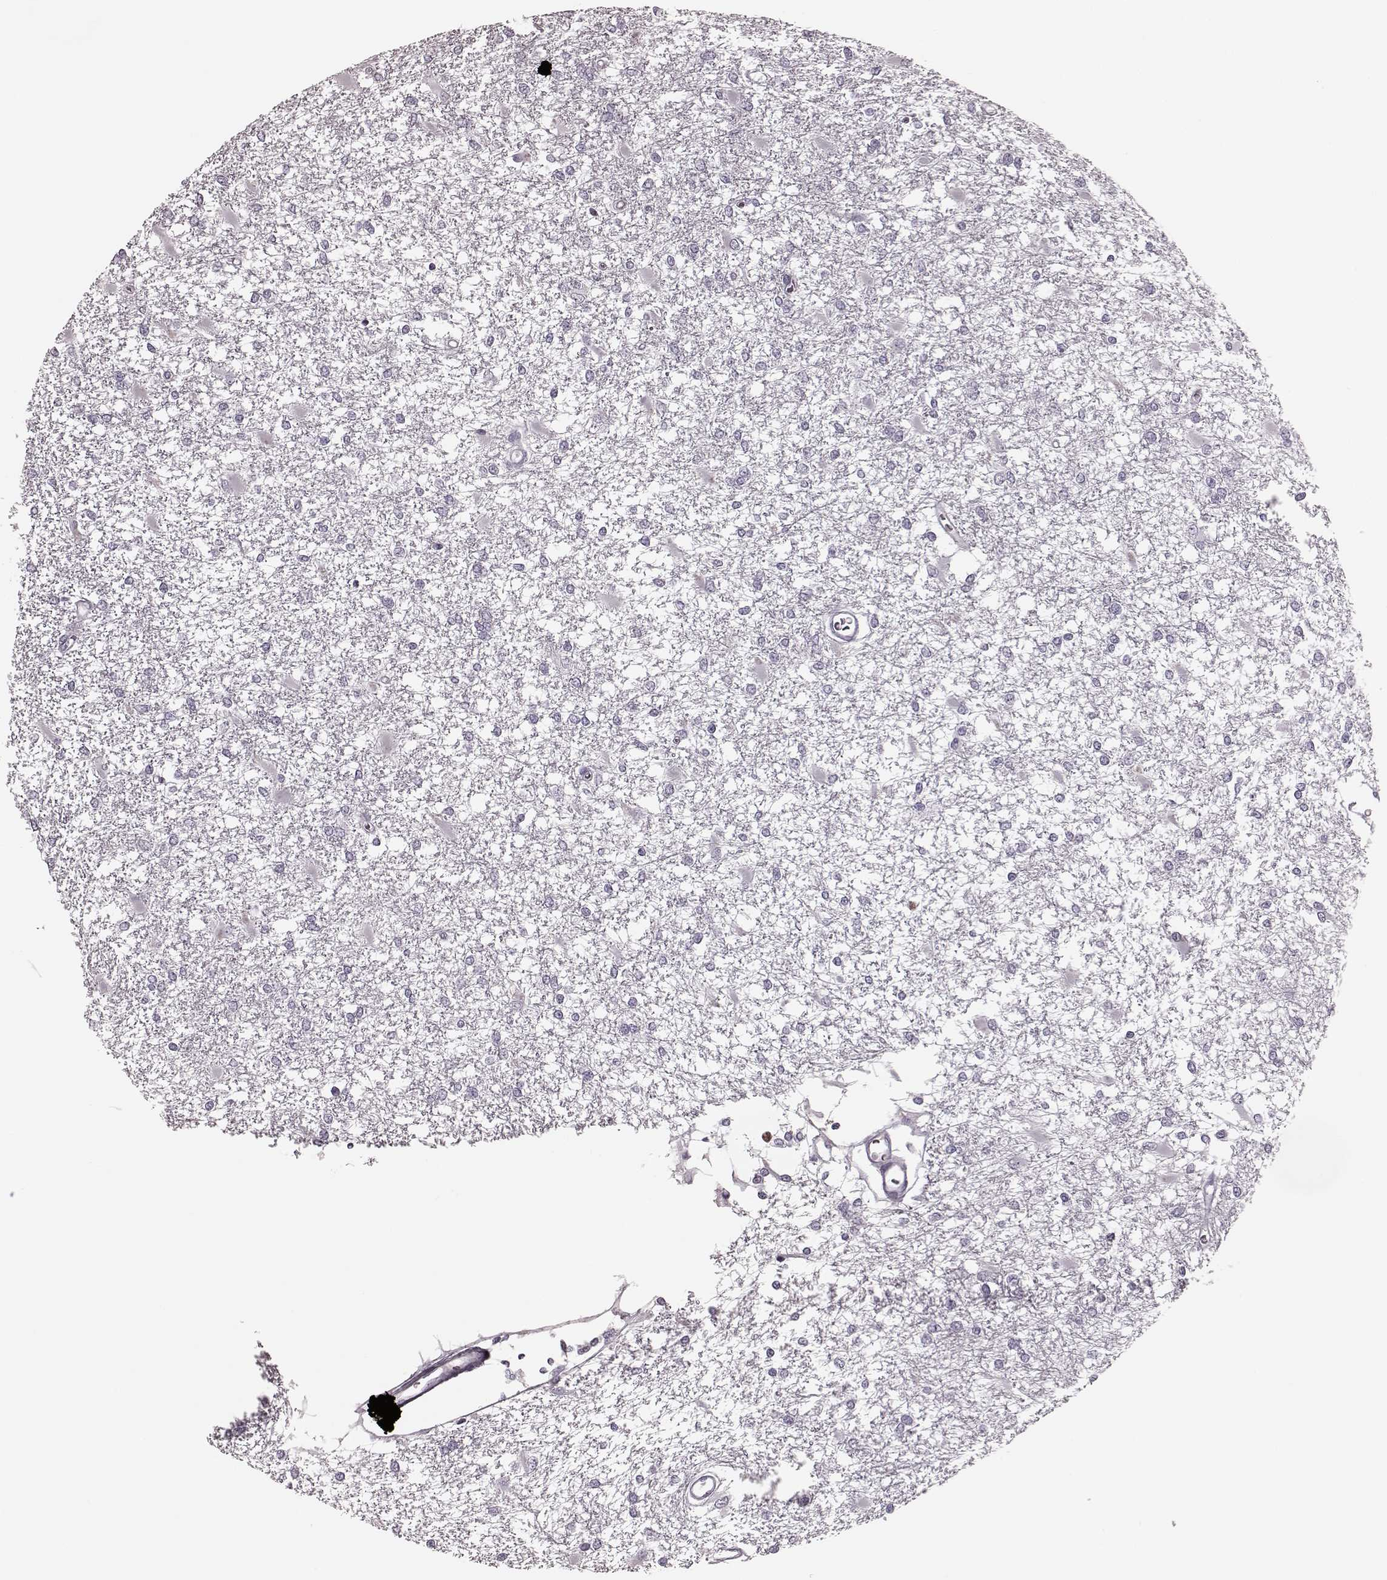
{"staining": {"intensity": "negative", "quantity": "none", "location": "none"}, "tissue": "glioma", "cell_type": "Tumor cells", "image_type": "cancer", "snomed": [{"axis": "morphology", "description": "Glioma, malignant, High grade"}, {"axis": "topography", "description": "Cerebral cortex"}], "caption": "A photomicrograph of high-grade glioma (malignant) stained for a protein displays no brown staining in tumor cells.", "gene": "TRPM1", "patient": {"sex": "male", "age": 79}}